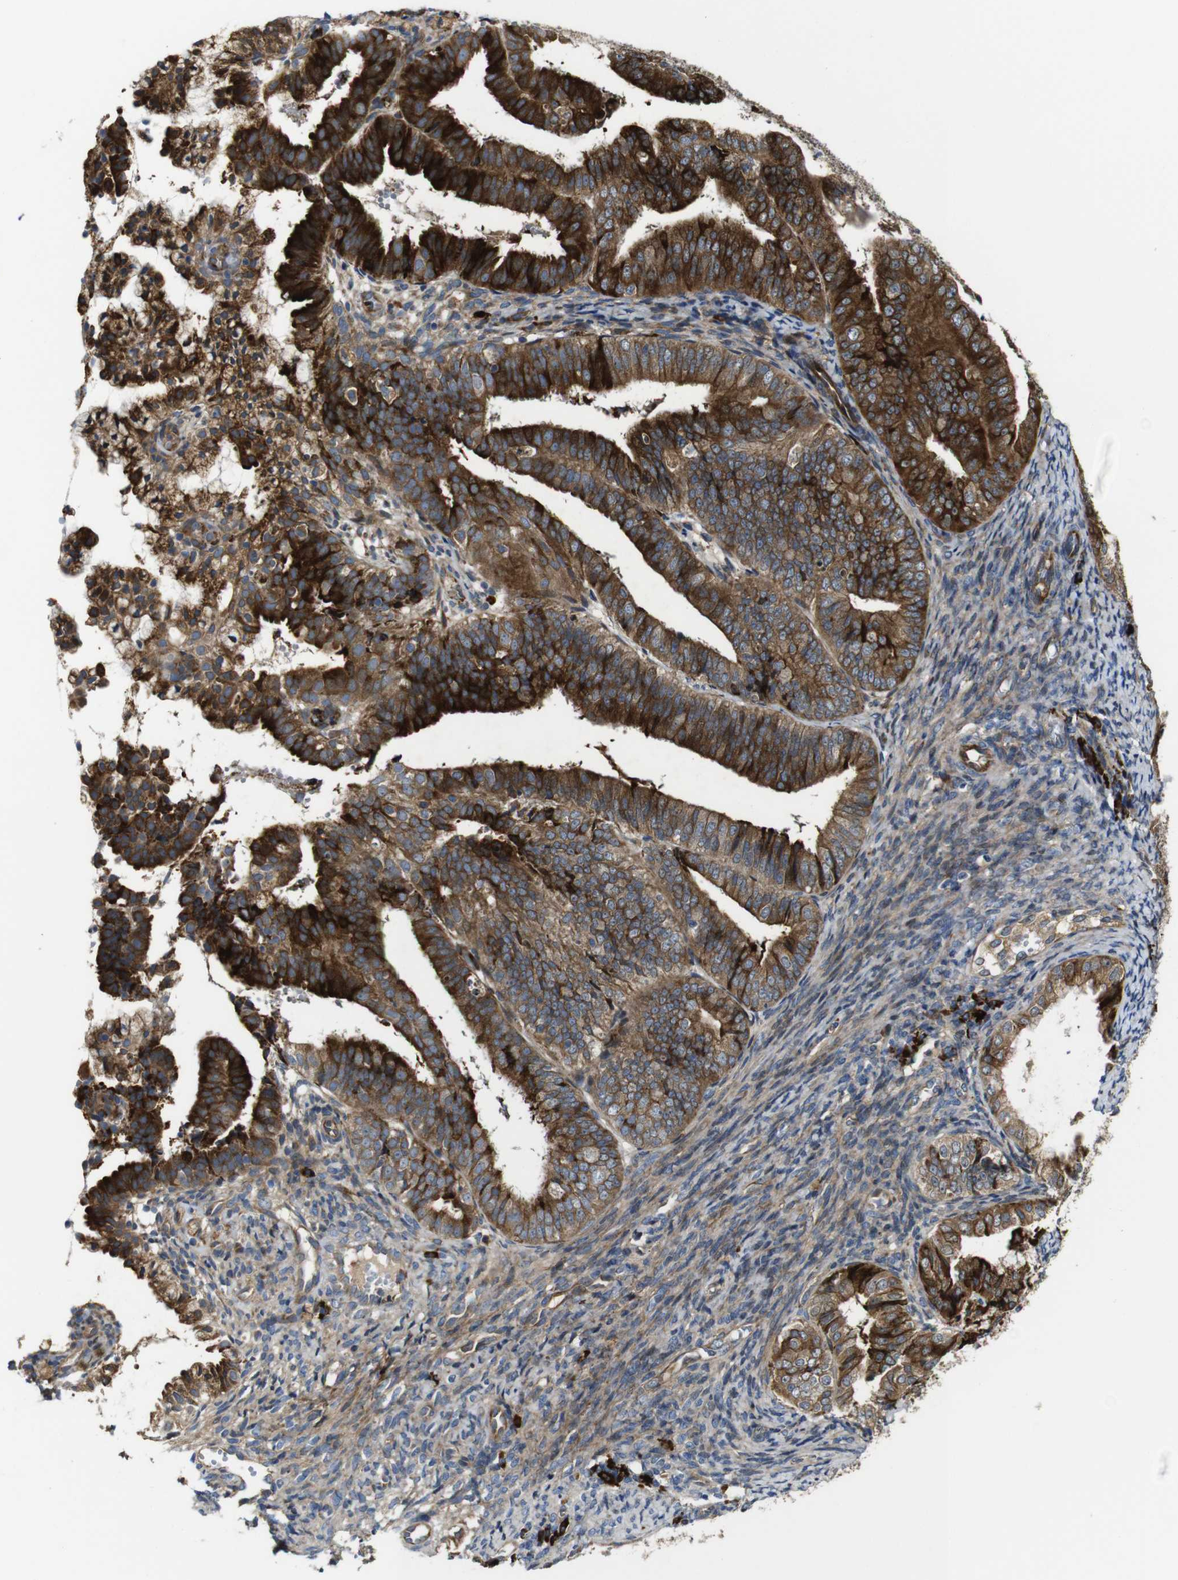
{"staining": {"intensity": "strong", "quantity": ">75%", "location": "cytoplasmic/membranous"}, "tissue": "endometrial cancer", "cell_type": "Tumor cells", "image_type": "cancer", "snomed": [{"axis": "morphology", "description": "Adenocarcinoma, NOS"}, {"axis": "topography", "description": "Endometrium"}], "caption": "This is a photomicrograph of IHC staining of endometrial adenocarcinoma, which shows strong expression in the cytoplasmic/membranous of tumor cells.", "gene": "UBE2G2", "patient": {"sex": "female", "age": 63}}